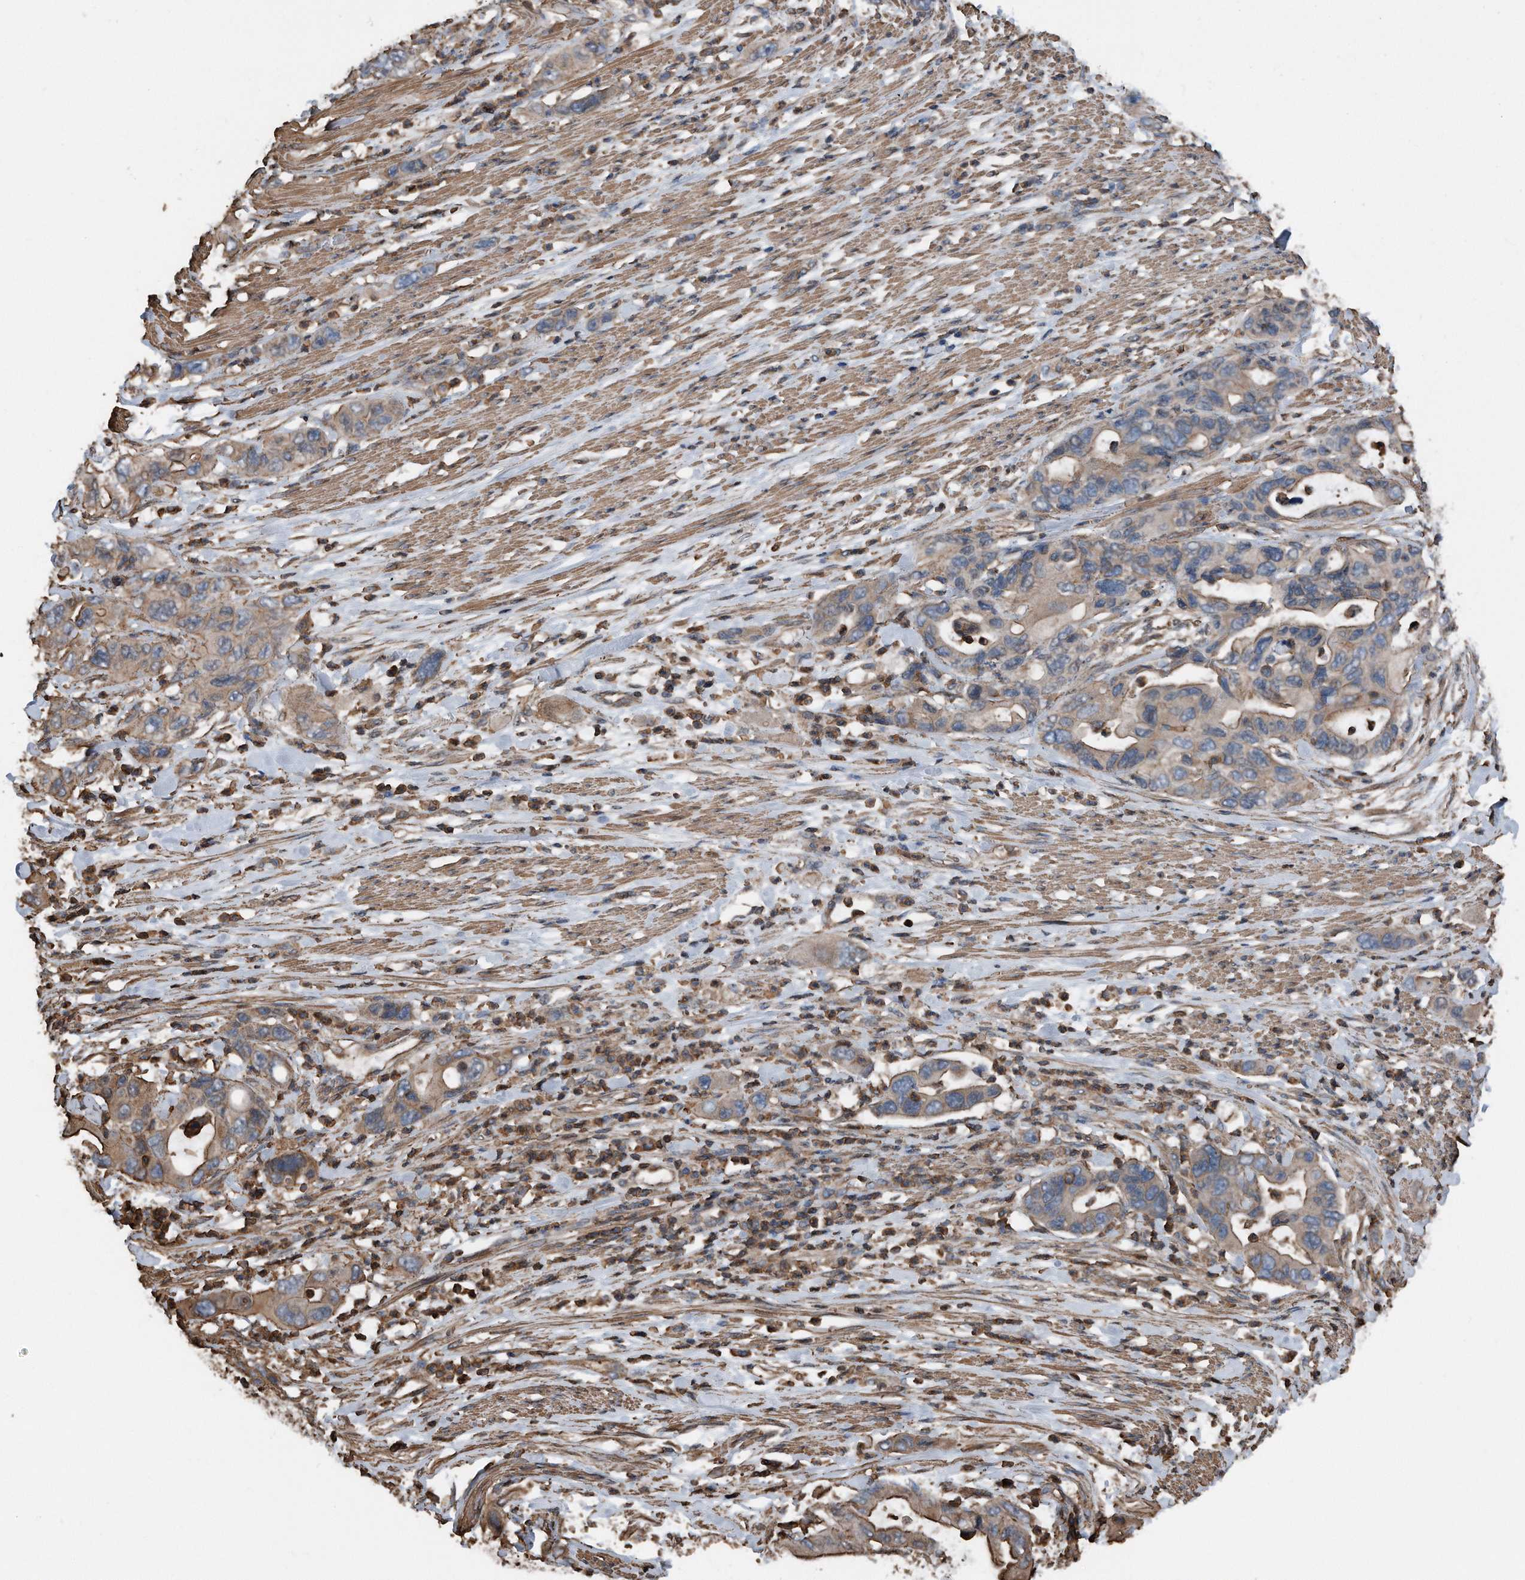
{"staining": {"intensity": "moderate", "quantity": ">75%", "location": "cytoplasmic/membranous"}, "tissue": "pancreatic cancer", "cell_type": "Tumor cells", "image_type": "cancer", "snomed": [{"axis": "morphology", "description": "Adenocarcinoma, NOS"}, {"axis": "topography", "description": "Pancreas"}], "caption": "Immunohistochemical staining of human adenocarcinoma (pancreatic) exhibits medium levels of moderate cytoplasmic/membranous protein expression in about >75% of tumor cells. (DAB (3,3'-diaminobenzidine) IHC with brightfield microscopy, high magnification).", "gene": "RSPO3", "patient": {"sex": "female", "age": 71}}